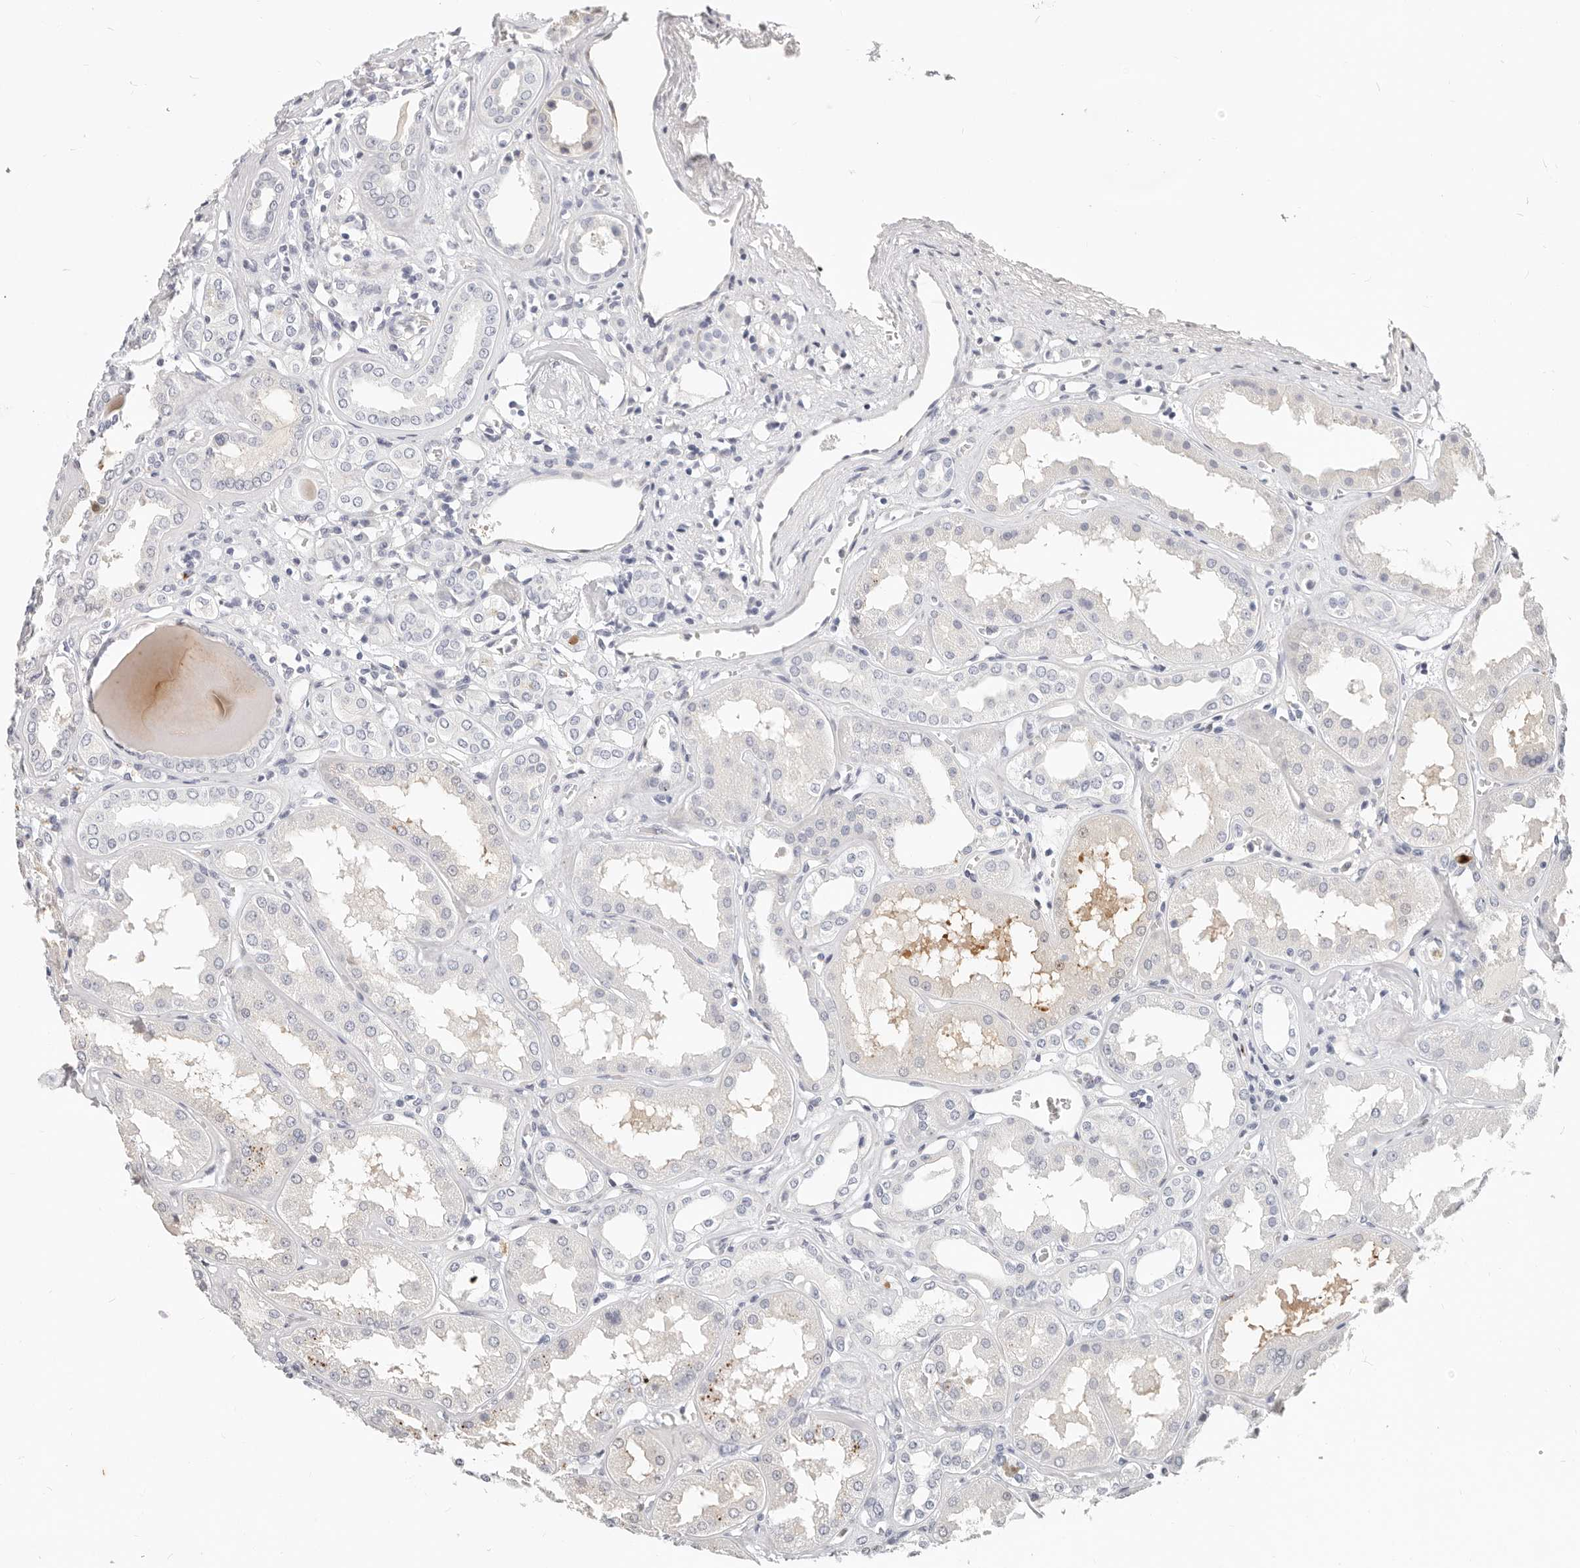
{"staining": {"intensity": "negative", "quantity": "none", "location": "none"}, "tissue": "kidney", "cell_type": "Cells in glomeruli", "image_type": "normal", "snomed": [{"axis": "morphology", "description": "Normal tissue, NOS"}, {"axis": "topography", "description": "Kidney"}], "caption": "Immunohistochemistry histopathology image of benign kidney: kidney stained with DAB demonstrates no significant protein expression in cells in glomeruli.", "gene": "ZRANB1", "patient": {"sex": "female", "age": 56}}